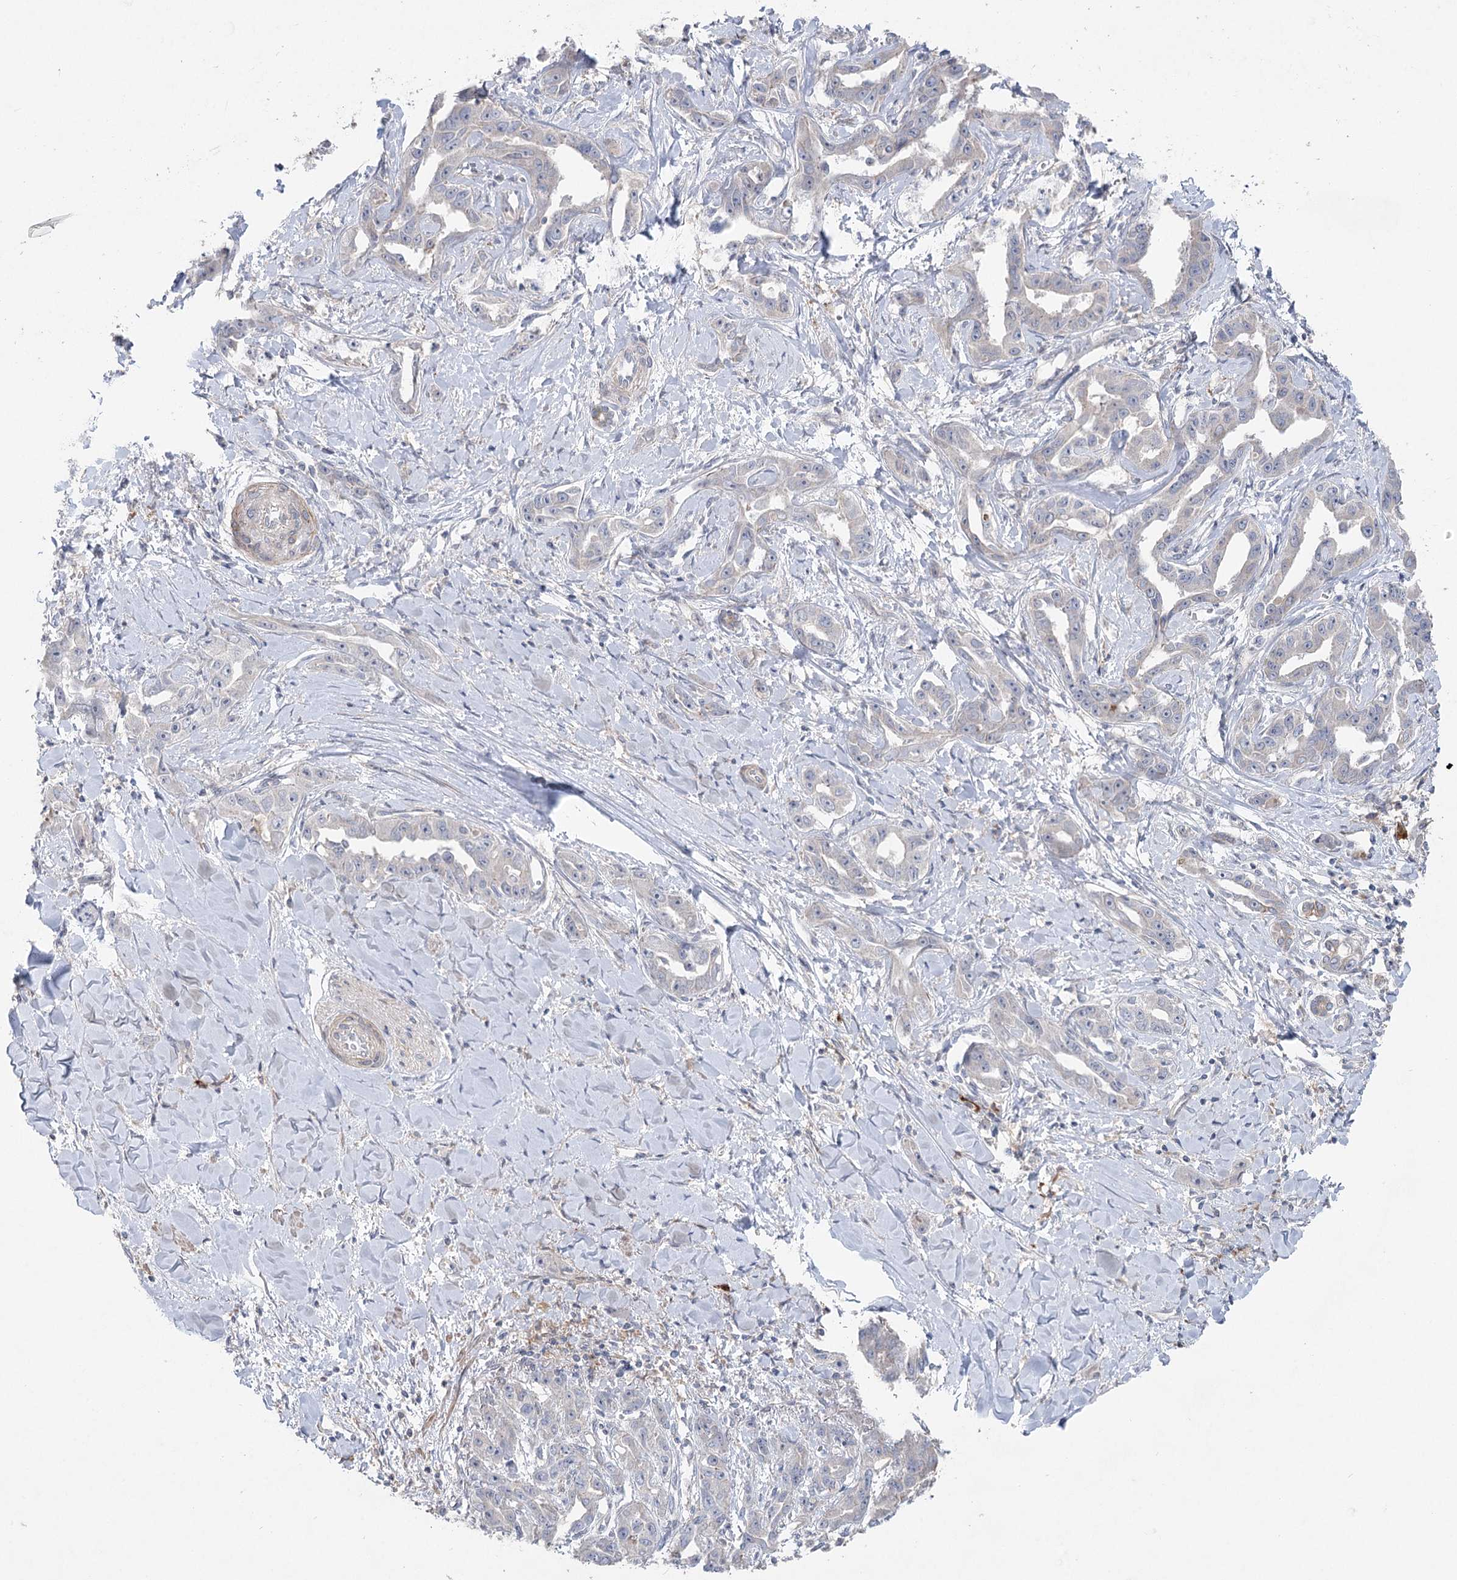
{"staining": {"intensity": "negative", "quantity": "none", "location": "none"}, "tissue": "liver cancer", "cell_type": "Tumor cells", "image_type": "cancer", "snomed": [{"axis": "morphology", "description": "Cholangiocarcinoma"}, {"axis": "topography", "description": "Liver"}], "caption": "A high-resolution image shows immunohistochemistry (IHC) staining of liver cancer (cholangiocarcinoma), which demonstrates no significant positivity in tumor cells.", "gene": "SCN11A", "patient": {"sex": "male", "age": 59}}